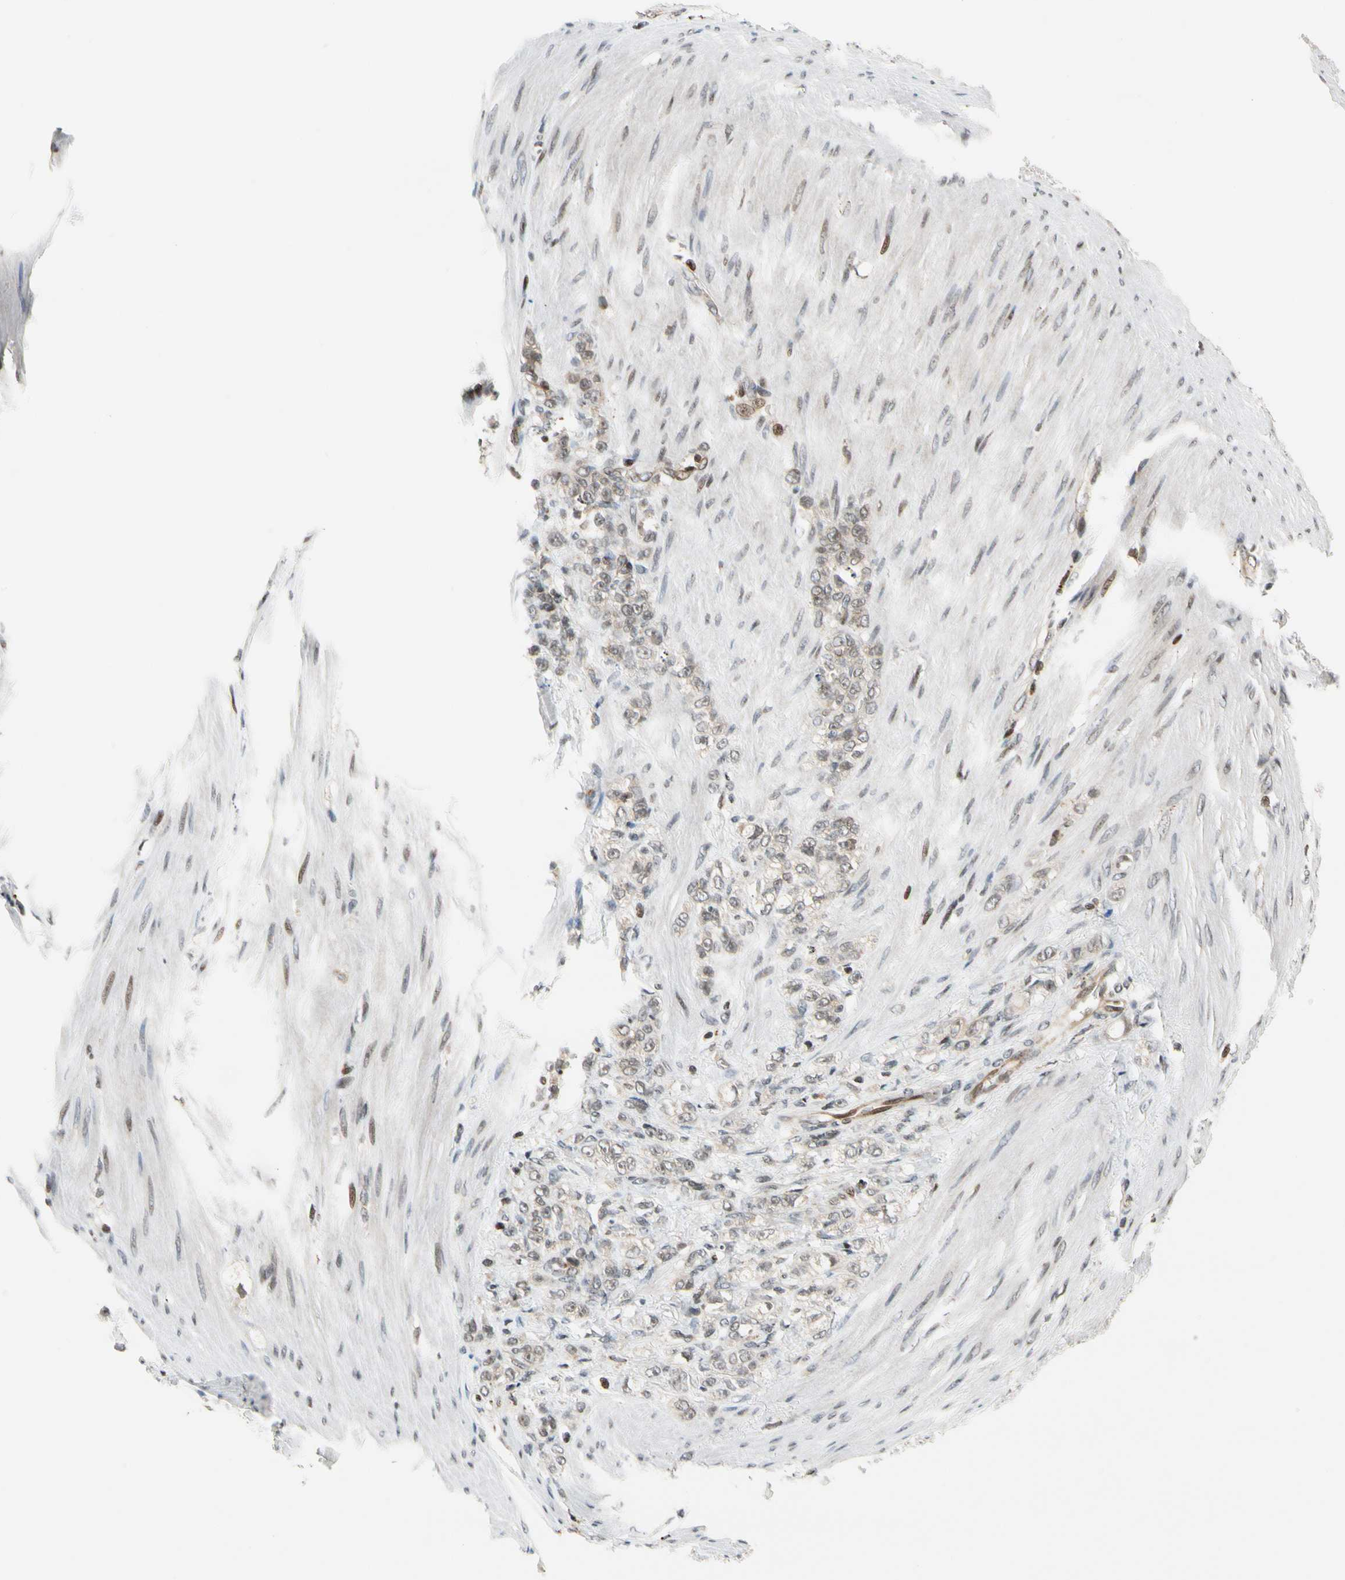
{"staining": {"intensity": "weak", "quantity": "25%-75%", "location": "cytoplasmic/membranous"}, "tissue": "stomach cancer", "cell_type": "Tumor cells", "image_type": "cancer", "snomed": [{"axis": "morphology", "description": "Adenocarcinoma, NOS"}, {"axis": "topography", "description": "Stomach"}], "caption": "Approximately 25%-75% of tumor cells in stomach adenocarcinoma reveal weak cytoplasmic/membranous protein staining as visualized by brown immunohistochemical staining.", "gene": "CDK7", "patient": {"sex": "male", "age": 82}}